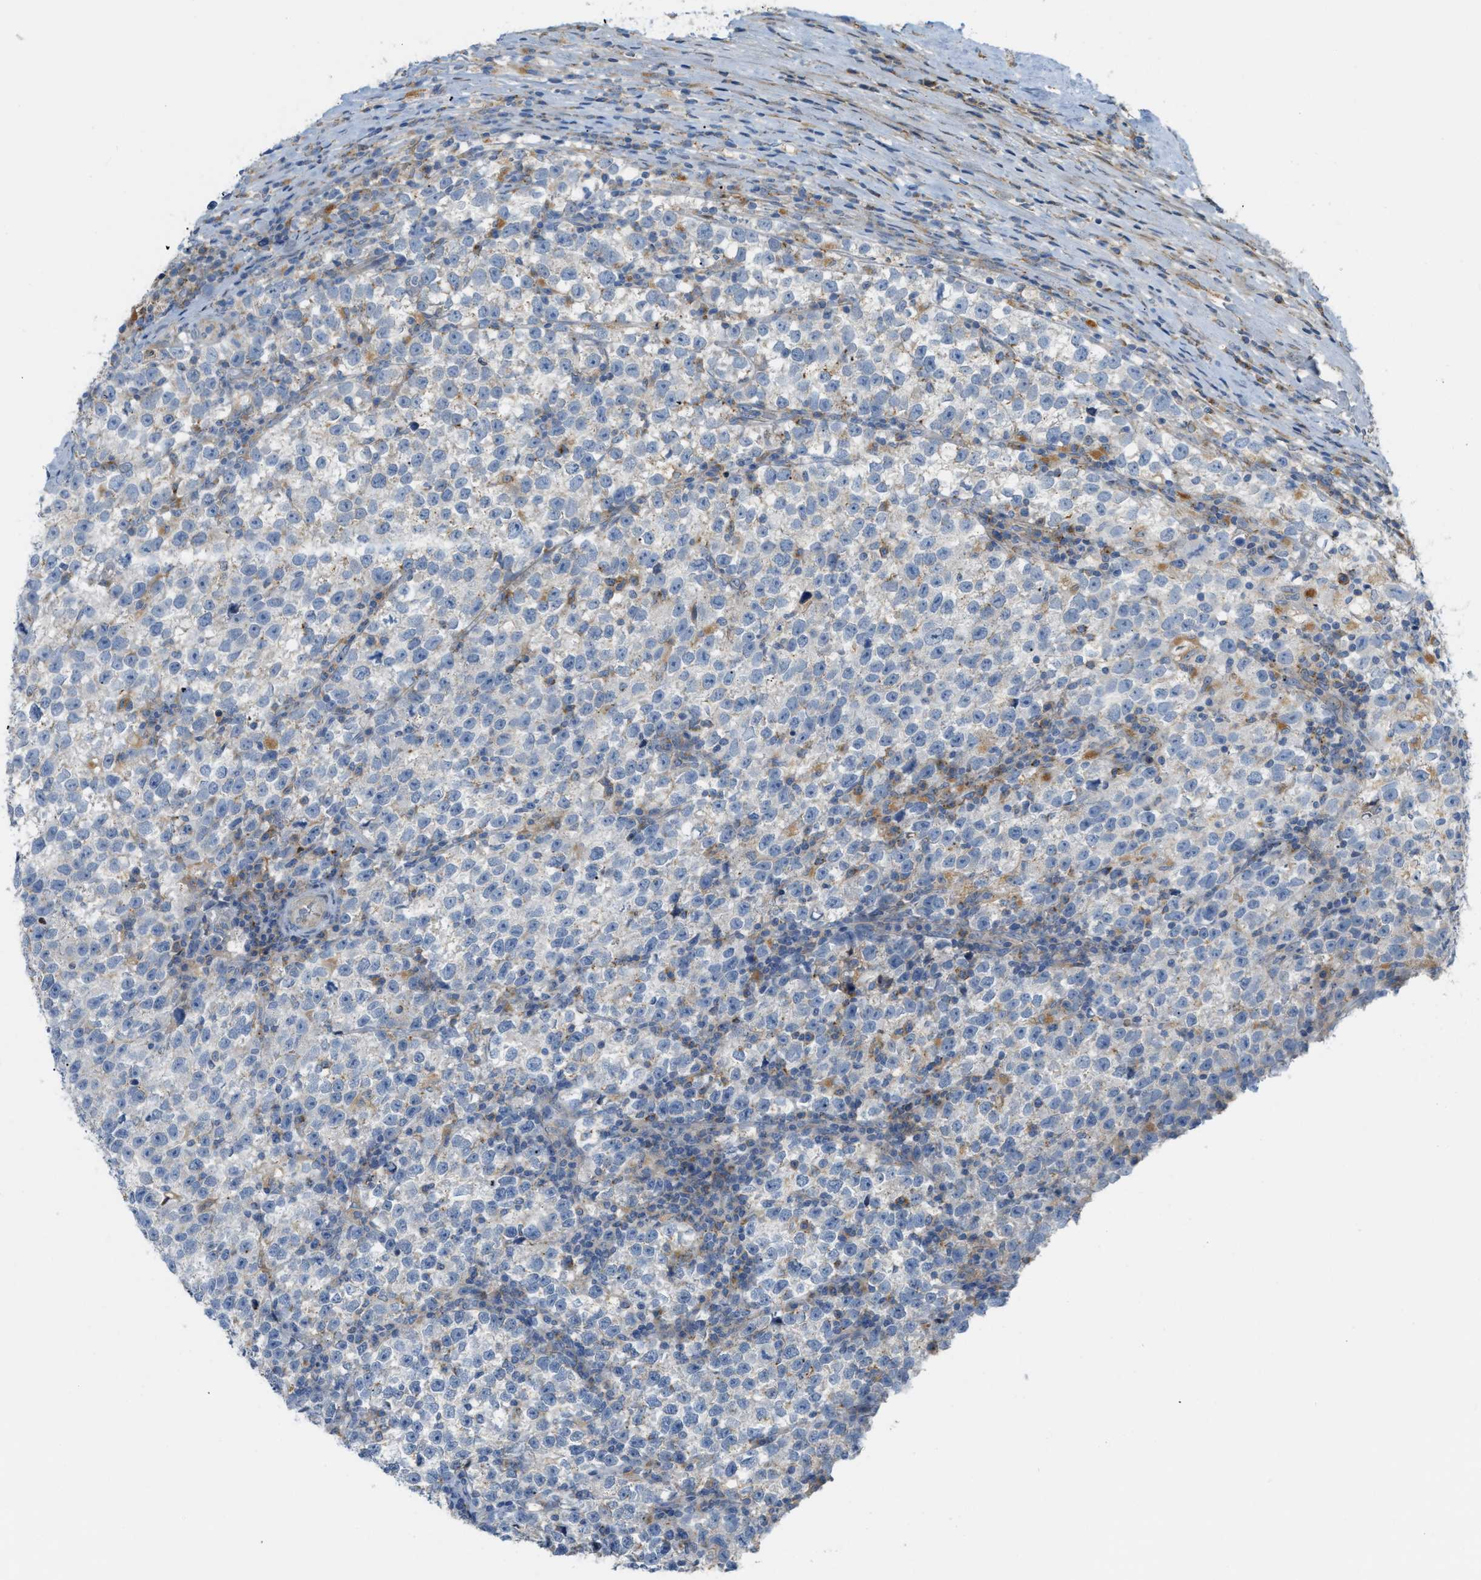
{"staining": {"intensity": "negative", "quantity": "none", "location": "none"}, "tissue": "testis cancer", "cell_type": "Tumor cells", "image_type": "cancer", "snomed": [{"axis": "morphology", "description": "Normal tissue, NOS"}, {"axis": "morphology", "description": "Seminoma, NOS"}, {"axis": "topography", "description": "Testis"}], "caption": "Immunohistochemical staining of testis cancer displays no significant expression in tumor cells. (Brightfield microscopy of DAB immunohistochemistry at high magnification).", "gene": "LMBRD1", "patient": {"sex": "male", "age": 43}}